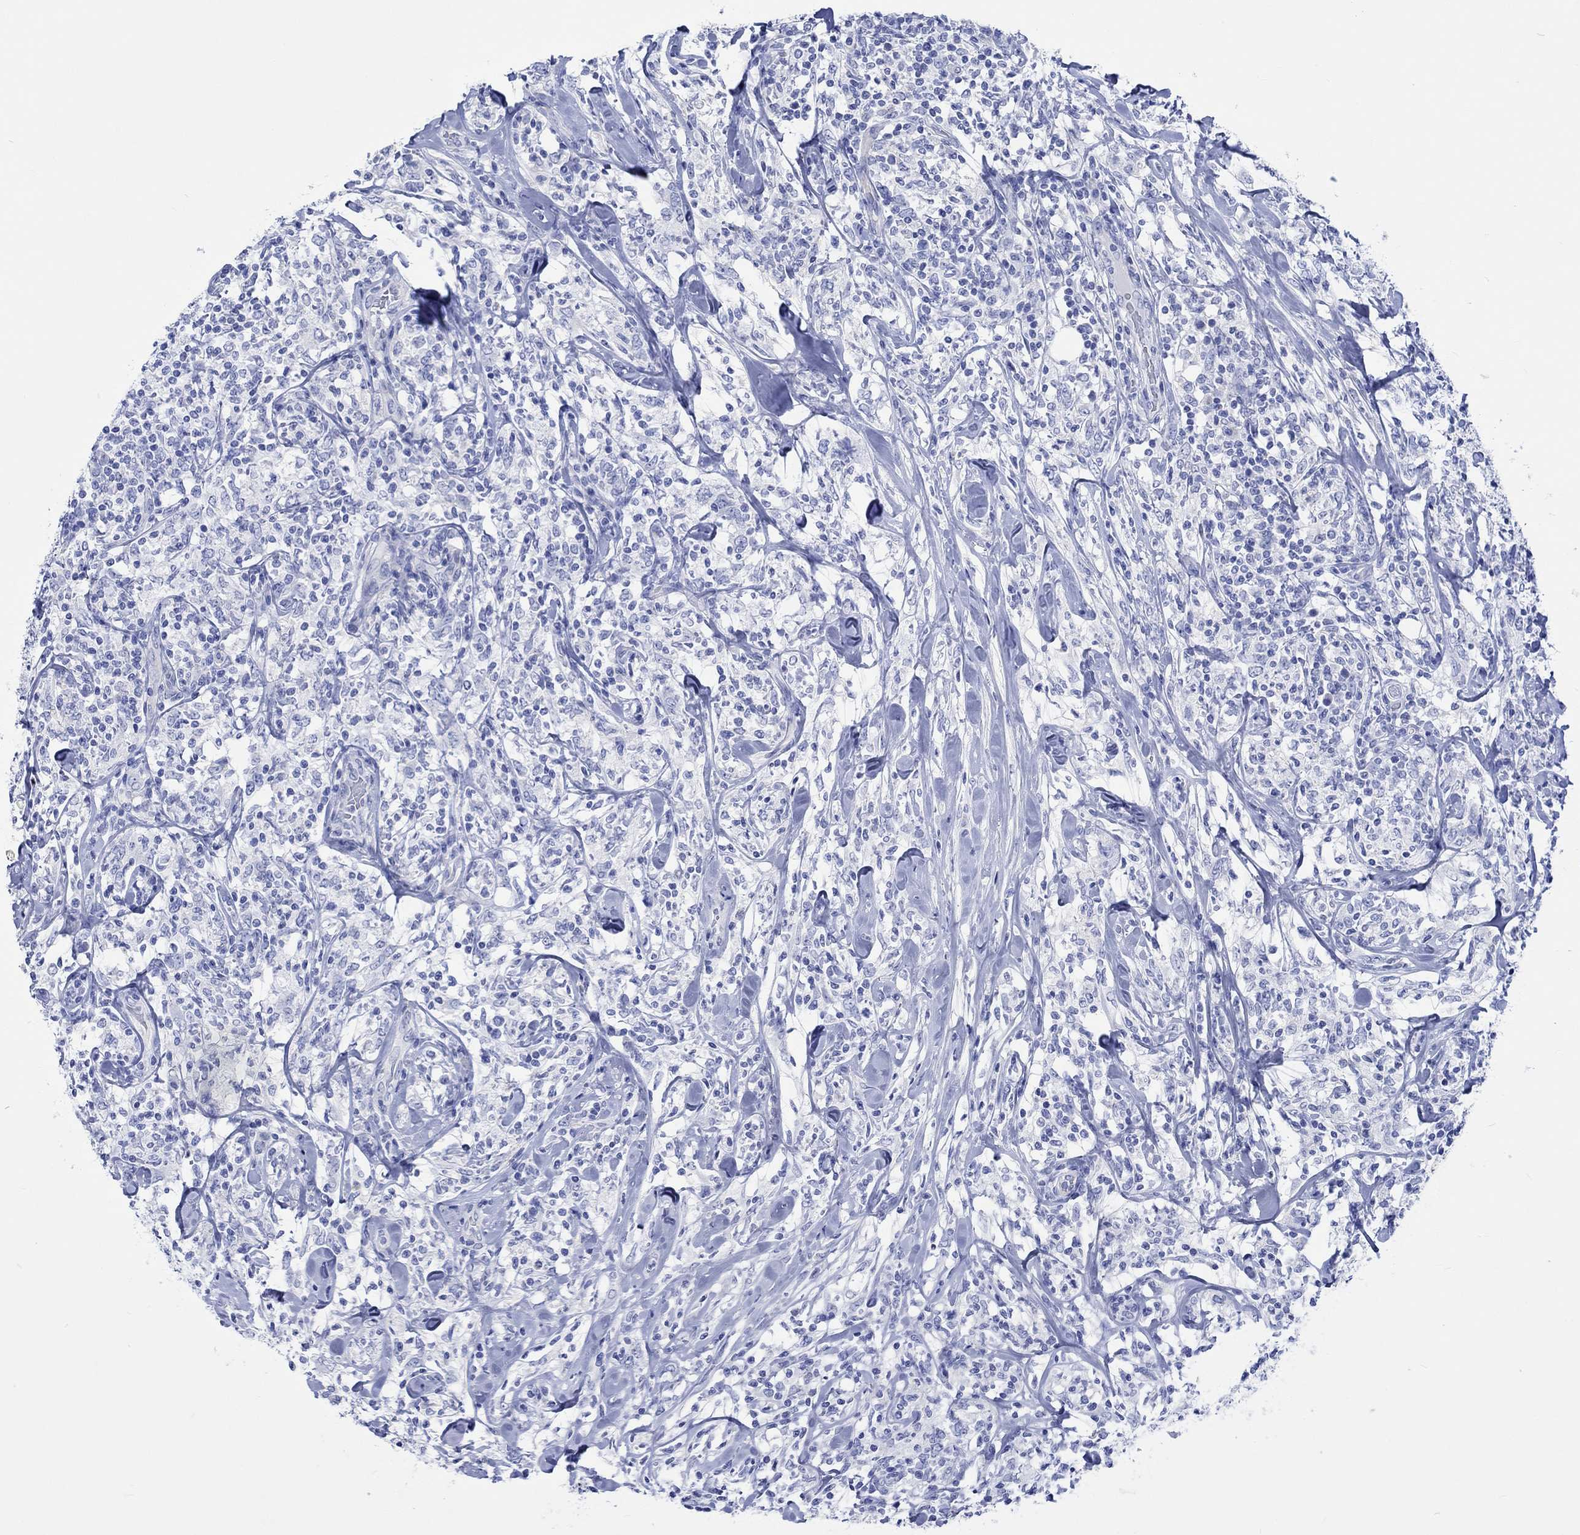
{"staining": {"intensity": "negative", "quantity": "none", "location": "none"}, "tissue": "lymphoma", "cell_type": "Tumor cells", "image_type": "cancer", "snomed": [{"axis": "morphology", "description": "Malignant lymphoma, non-Hodgkin's type, High grade"}, {"axis": "topography", "description": "Lymph node"}], "caption": "Human malignant lymphoma, non-Hodgkin's type (high-grade) stained for a protein using immunohistochemistry shows no expression in tumor cells.", "gene": "CPLX2", "patient": {"sex": "female", "age": 84}}